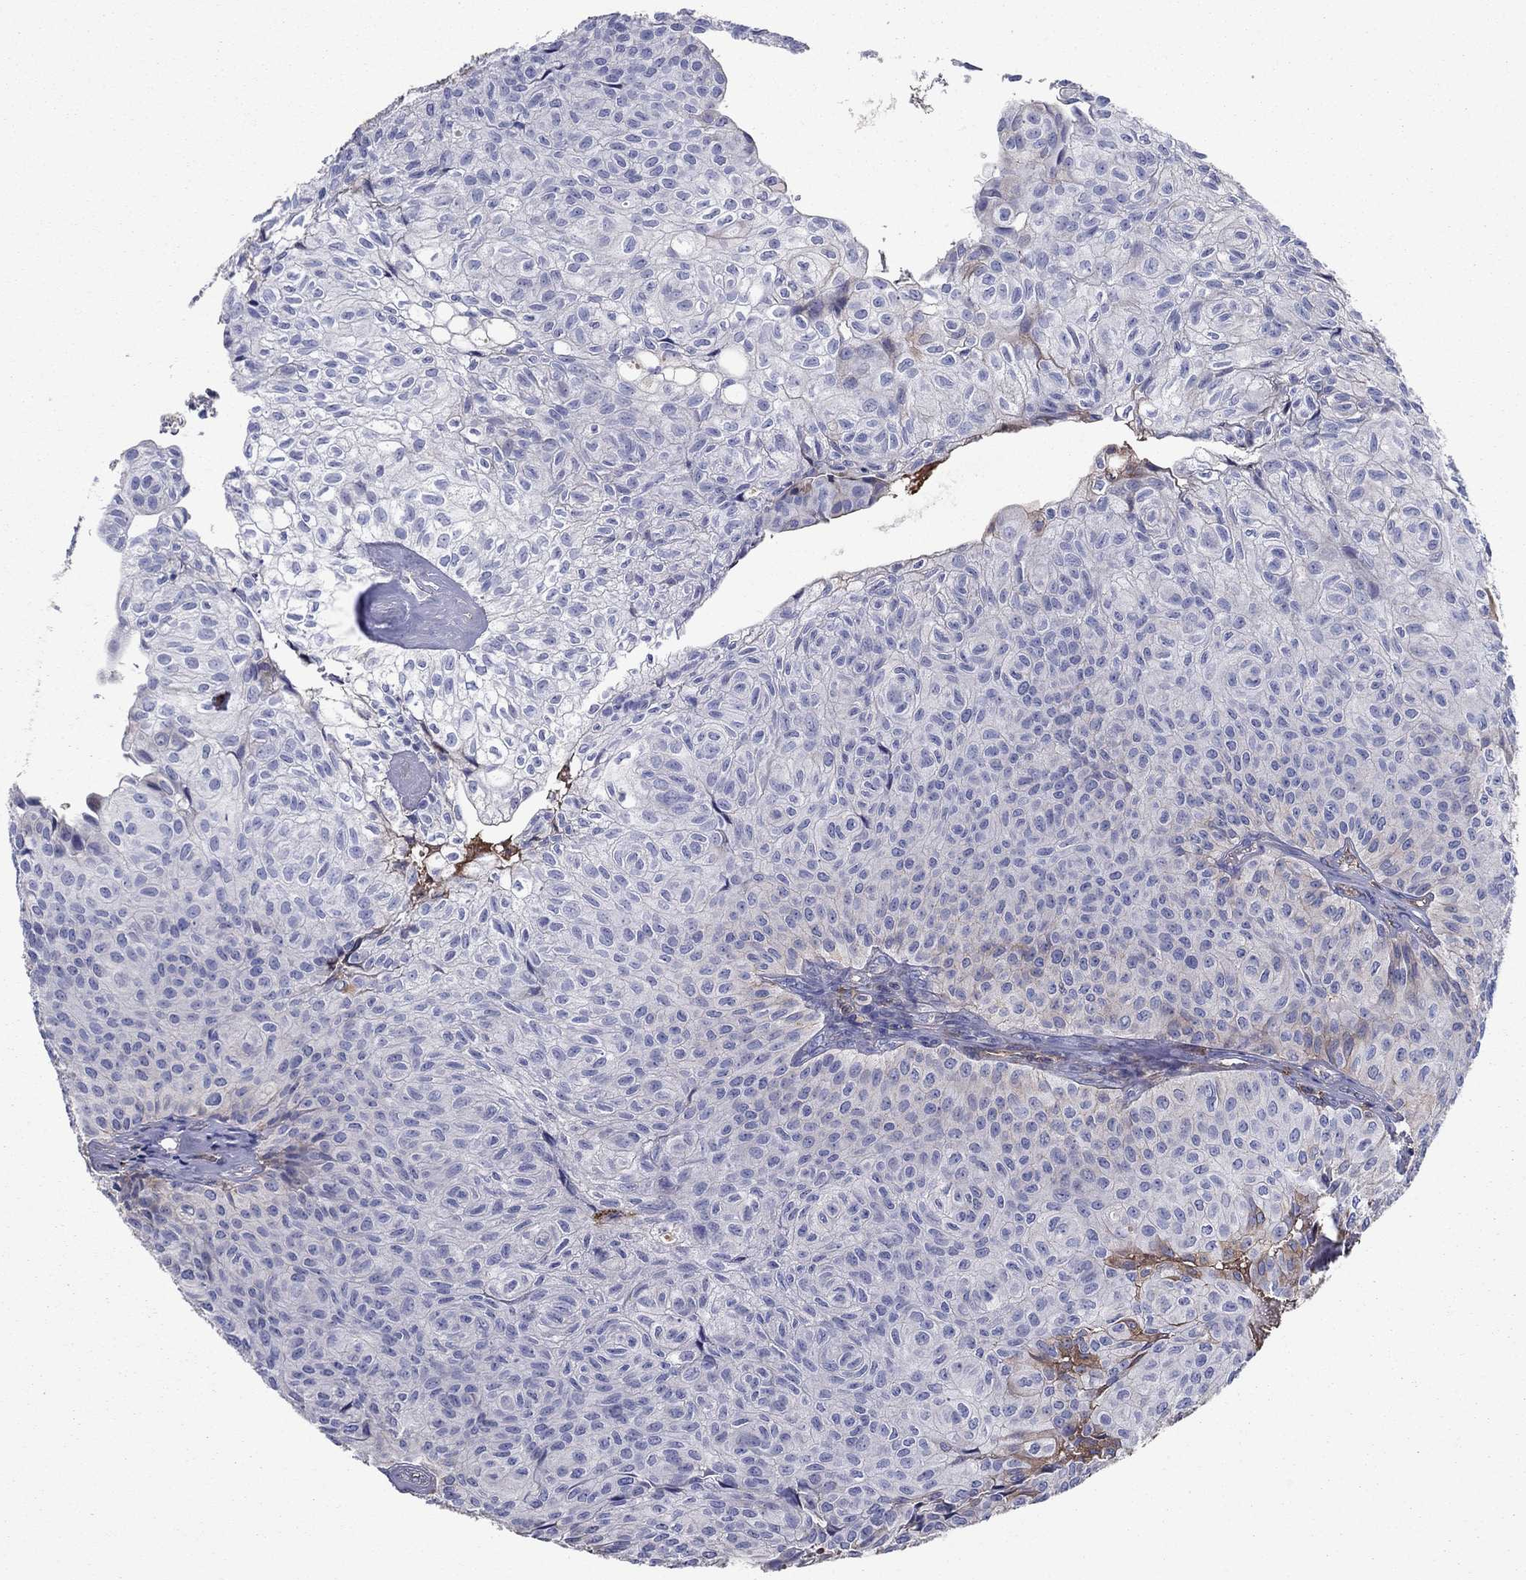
{"staining": {"intensity": "negative", "quantity": "none", "location": "none"}, "tissue": "urothelial cancer", "cell_type": "Tumor cells", "image_type": "cancer", "snomed": [{"axis": "morphology", "description": "Urothelial carcinoma, Low grade"}, {"axis": "topography", "description": "Urinary bladder"}], "caption": "This is a photomicrograph of immunohistochemistry staining of urothelial cancer, which shows no expression in tumor cells.", "gene": "HPX", "patient": {"sex": "male", "age": 89}}